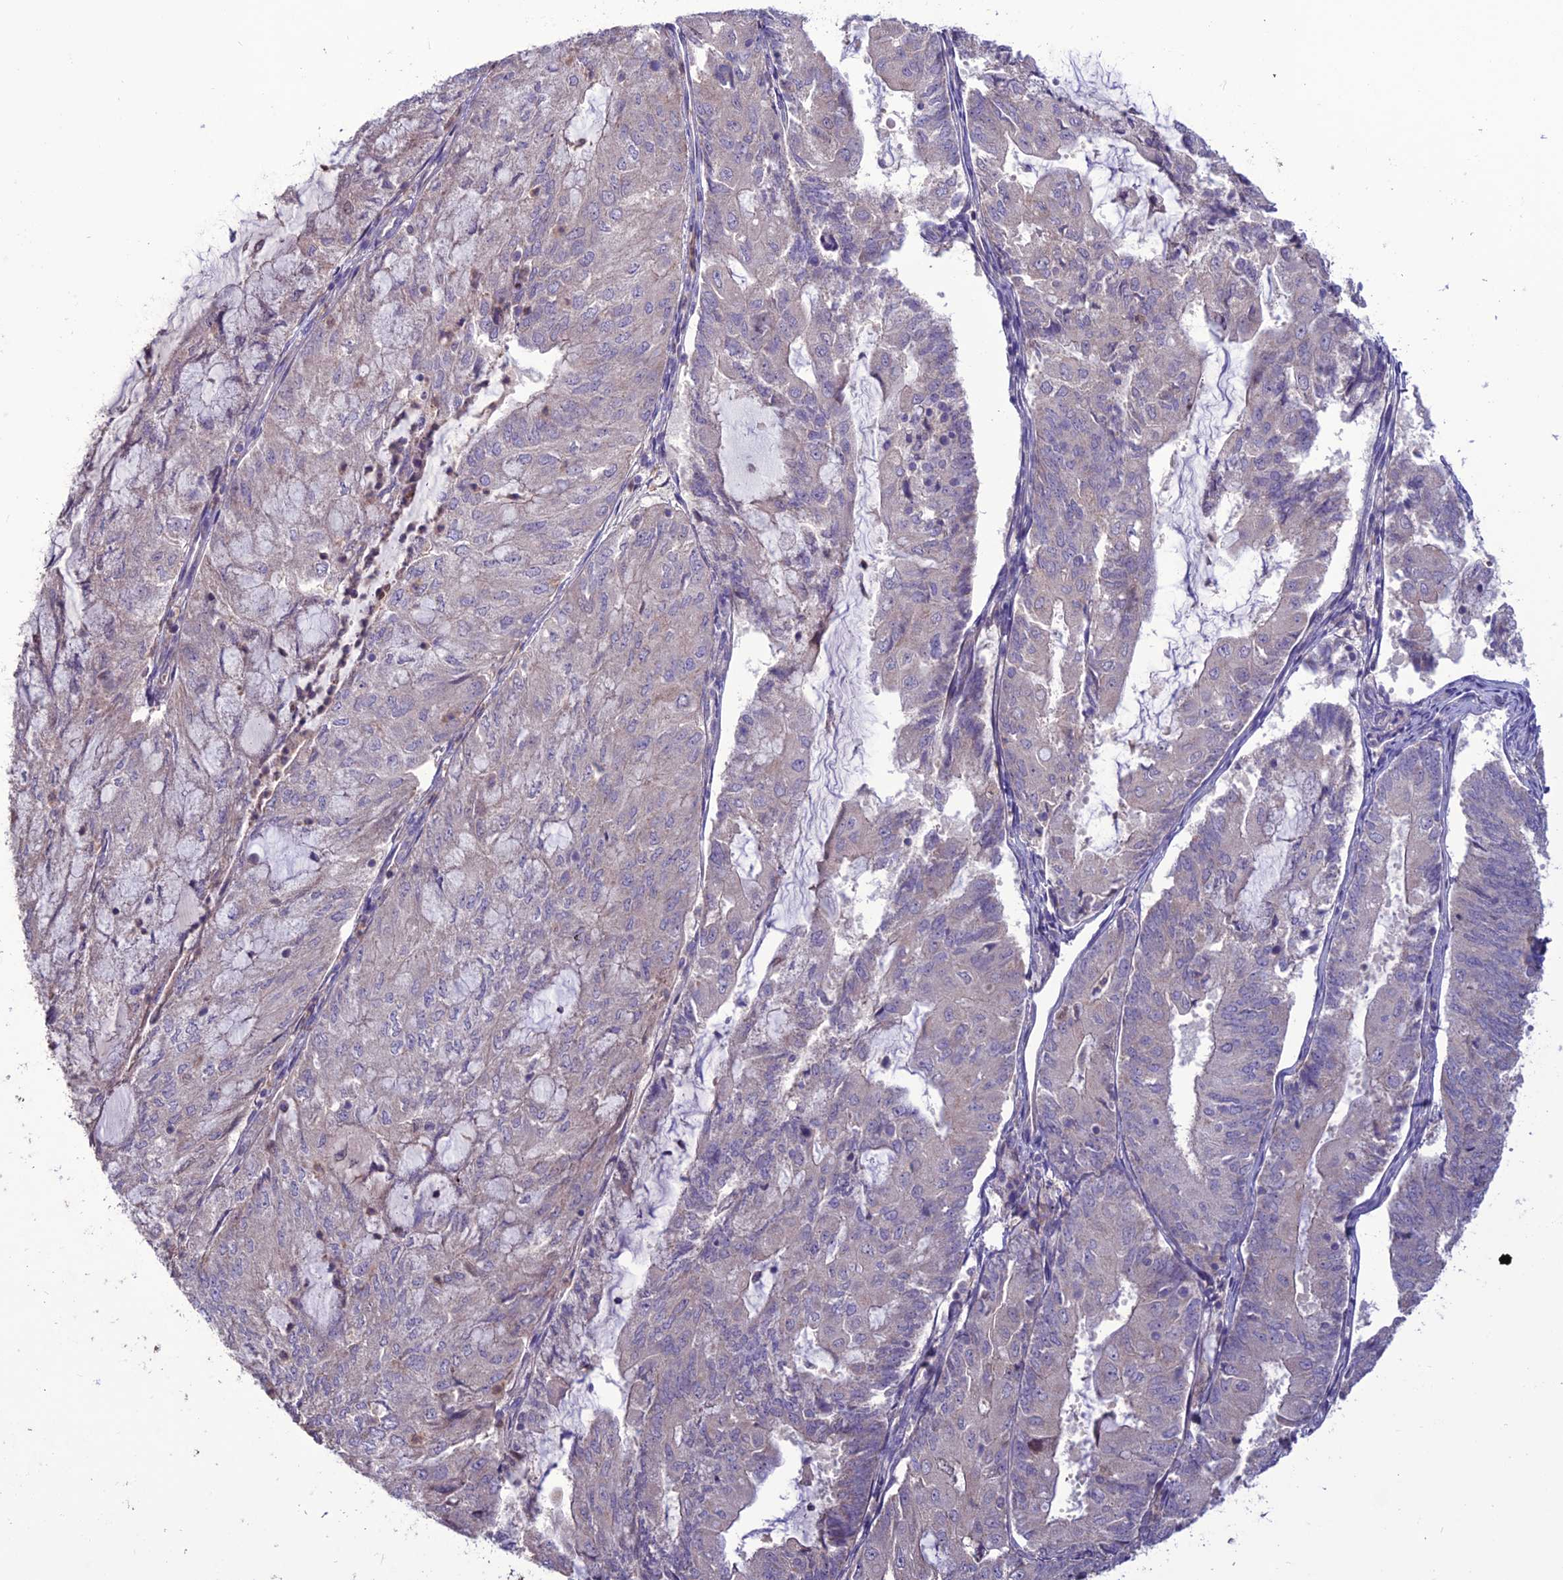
{"staining": {"intensity": "weak", "quantity": "<25%", "location": "cytoplasmic/membranous"}, "tissue": "endometrial cancer", "cell_type": "Tumor cells", "image_type": "cancer", "snomed": [{"axis": "morphology", "description": "Adenocarcinoma, NOS"}, {"axis": "topography", "description": "Endometrium"}], "caption": "Tumor cells show no significant protein staining in adenocarcinoma (endometrial).", "gene": "C2orf76", "patient": {"sex": "female", "age": 81}}